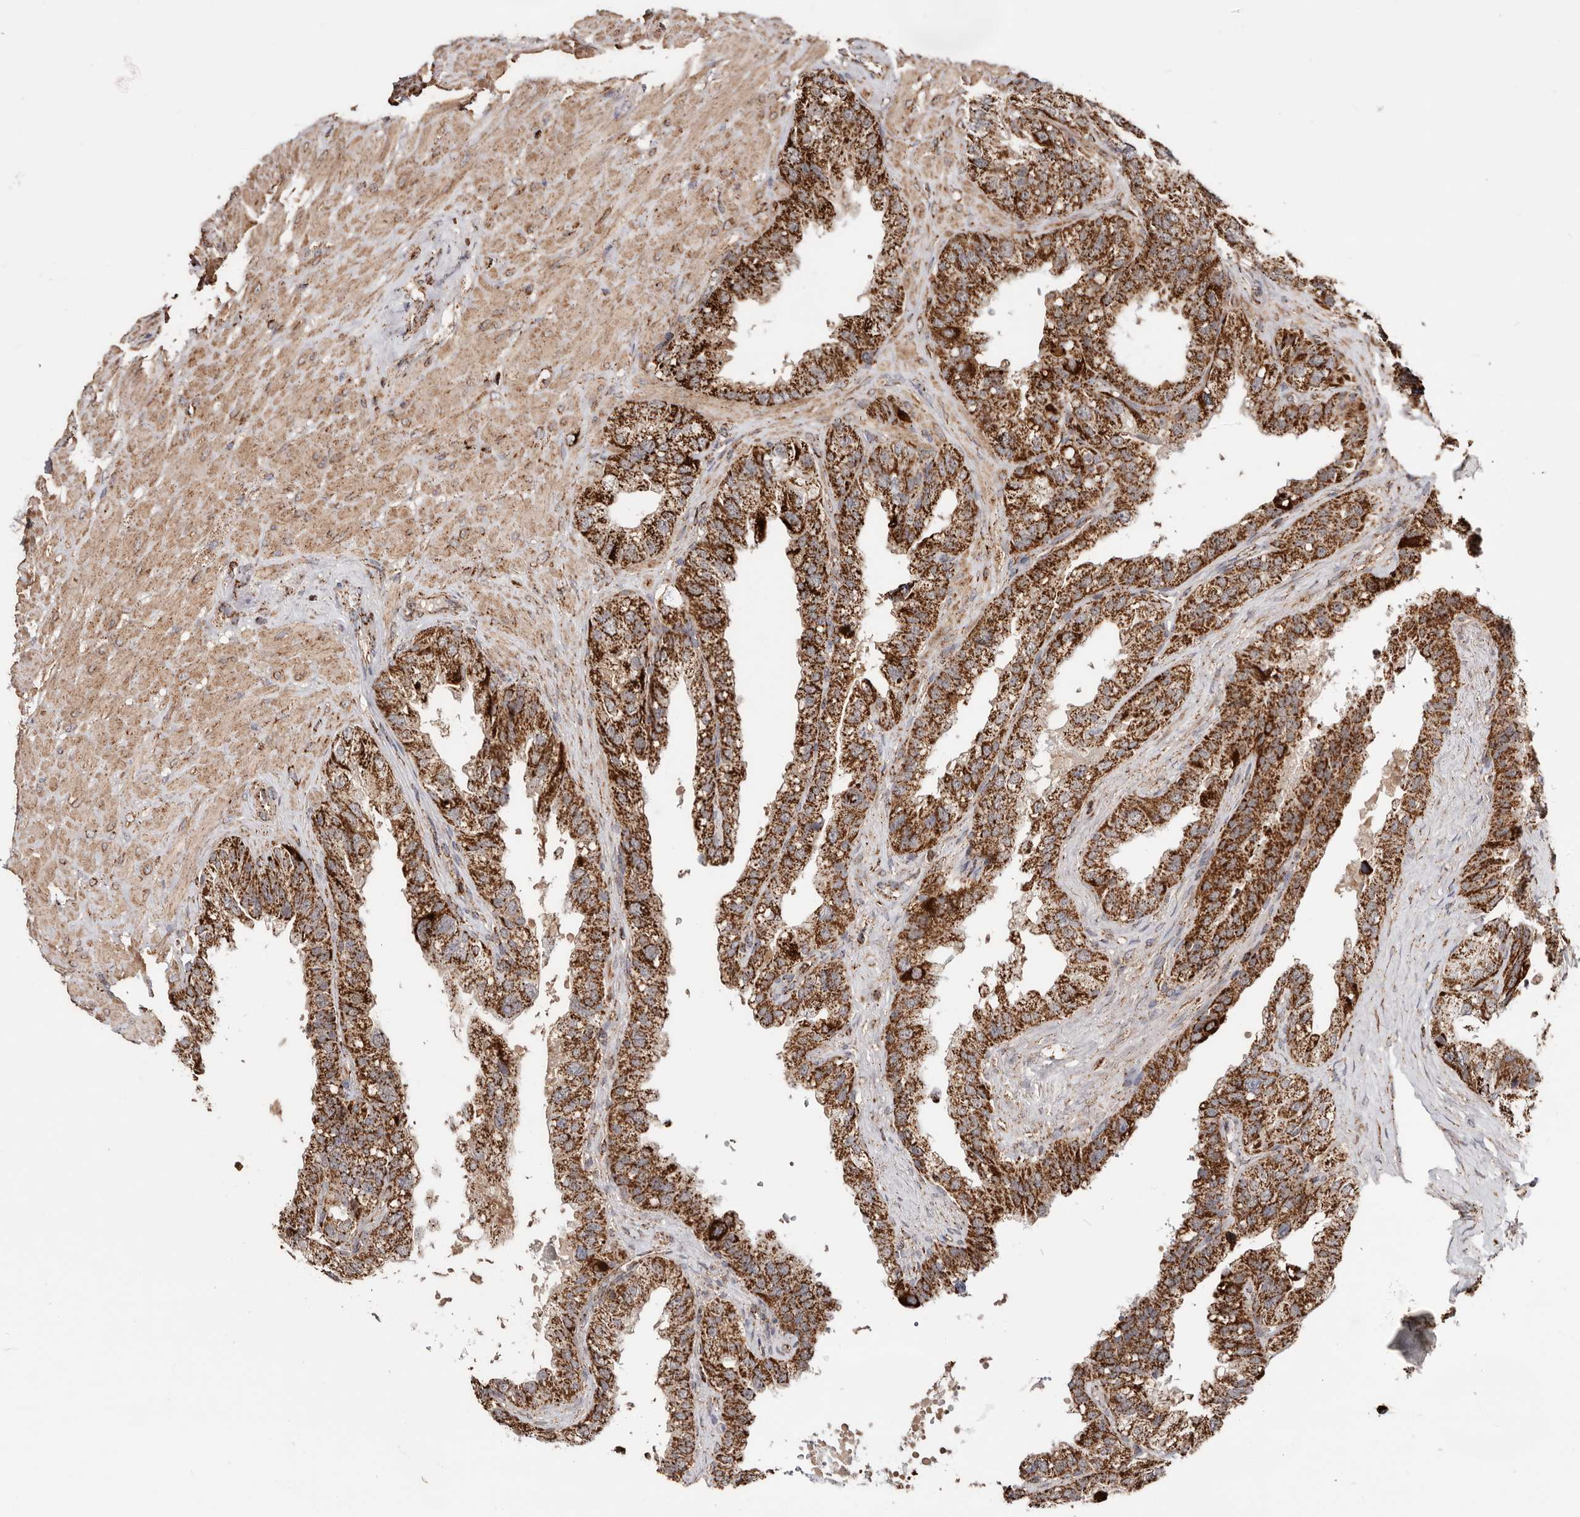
{"staining": {"intensity": "strong", "quantity": ">75%", "location": "cytoplasmic/membranous"}, "tissue": "seminal vesicle", "cell_type": "Glandular cells", "image_type": "normal", "snomed": [{"axis": "morphology", "description": "Normal tissue, NOS"}, {"axis": "topography", "description": "Seminal veicle"}], "caption": "High-power microscopy captured an immunohistochemistry image of normal seminal vesicle, revealing strong cytoplasmic/membranous staining in approximately >75% of glandular cells. (DAB (3,3'-diaminobenzidine) IHC, brown staining for protein, blue staining for nuclei).", "gene": "PRKACB", "patient": {"sex": "male", "age": 68}}